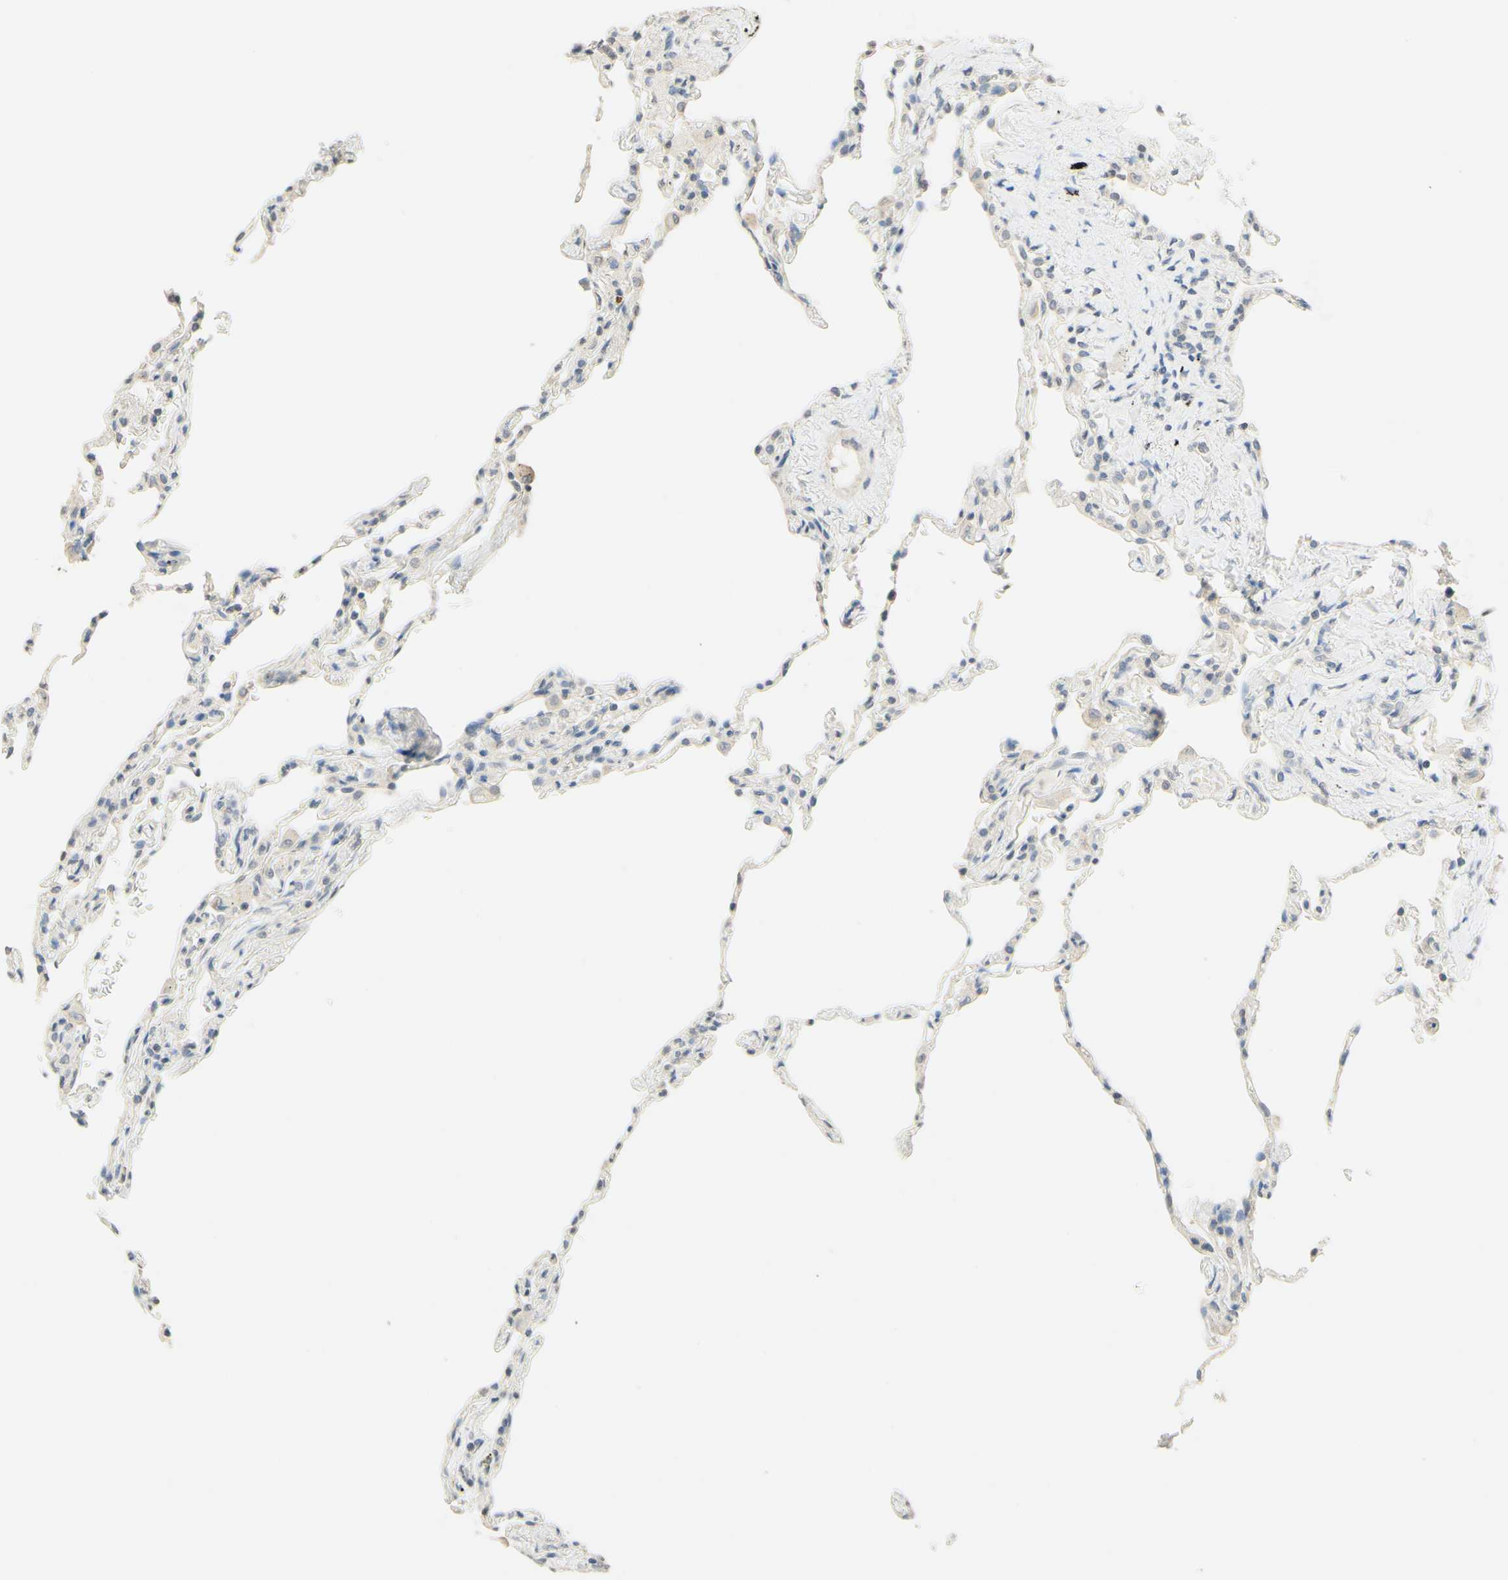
{"staining": {"intensity": "negative", "quantity": "none", "location": "none"}, "tissue": "lung", "cell_type": "Alveolar cells", "image_type": "normal", "snomed": [{"axis": "morphology", "description": "Normal tissue, NOS"}, {"axis": "topography", "description": "Lung"}], "caption": "Immunohistochemistry of benign lung demonstrates no staining in alveolar cells.", "gene": "MAG", "patient": {"sex": "male", "age": 59}}